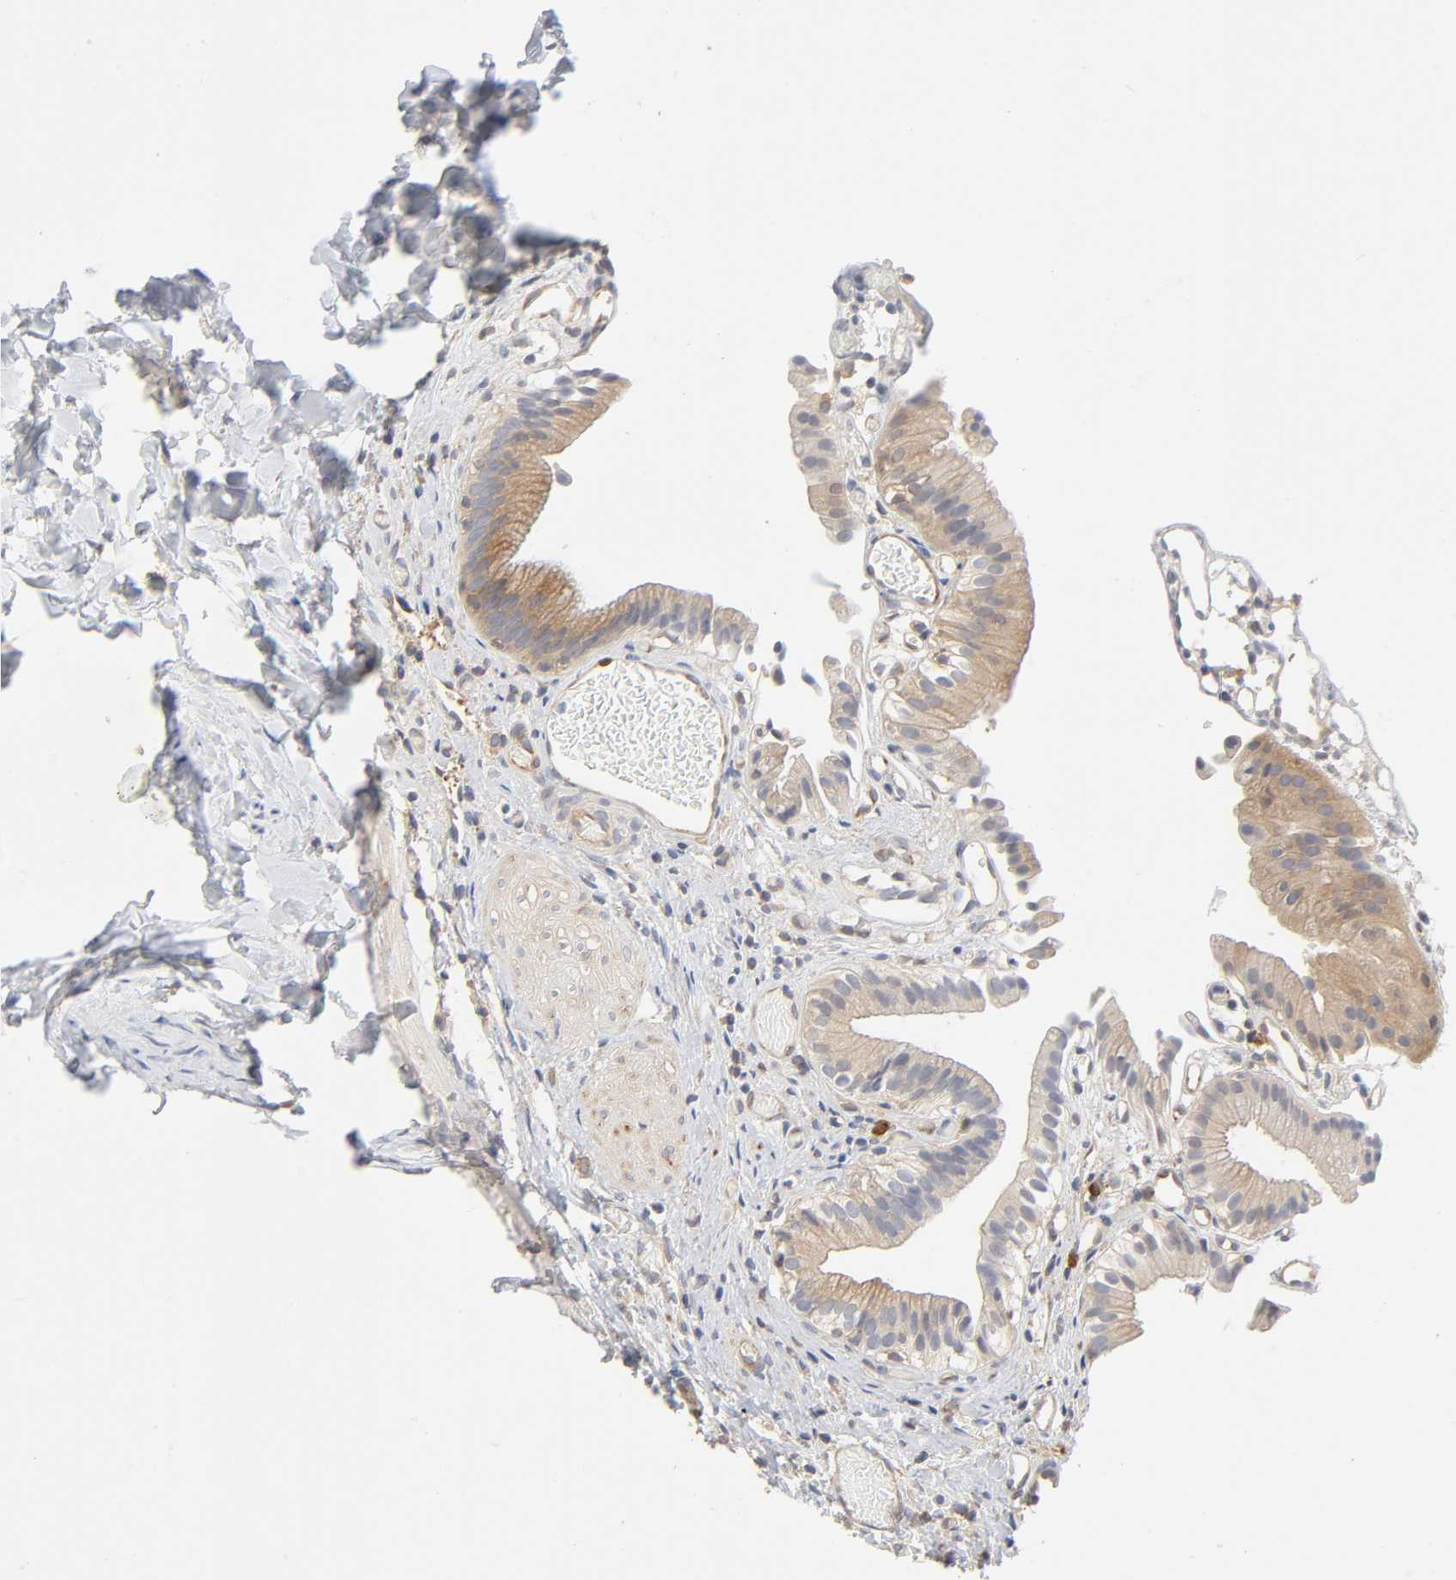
{"staining": {"intensity": "weak", "quantity": ">75%", "location": "cytoplasmic/membranous"}, "tissue": "gallbladder", "cell_type": "Glandular cells", "image_type": "normal", "snomed": [{"axis": "morphology", "description": "Normal tissue, NOS"}, {"axis": "topography", "description": "Gallbladder"}], "caption": "Immunohistochemical staining of benign gallbladder displays weak cytoplasmic/membranous protein expression in about >75% of glandular cells.", "gene": "IQCJ", "patient": {"sex": "male", "age": 65}}